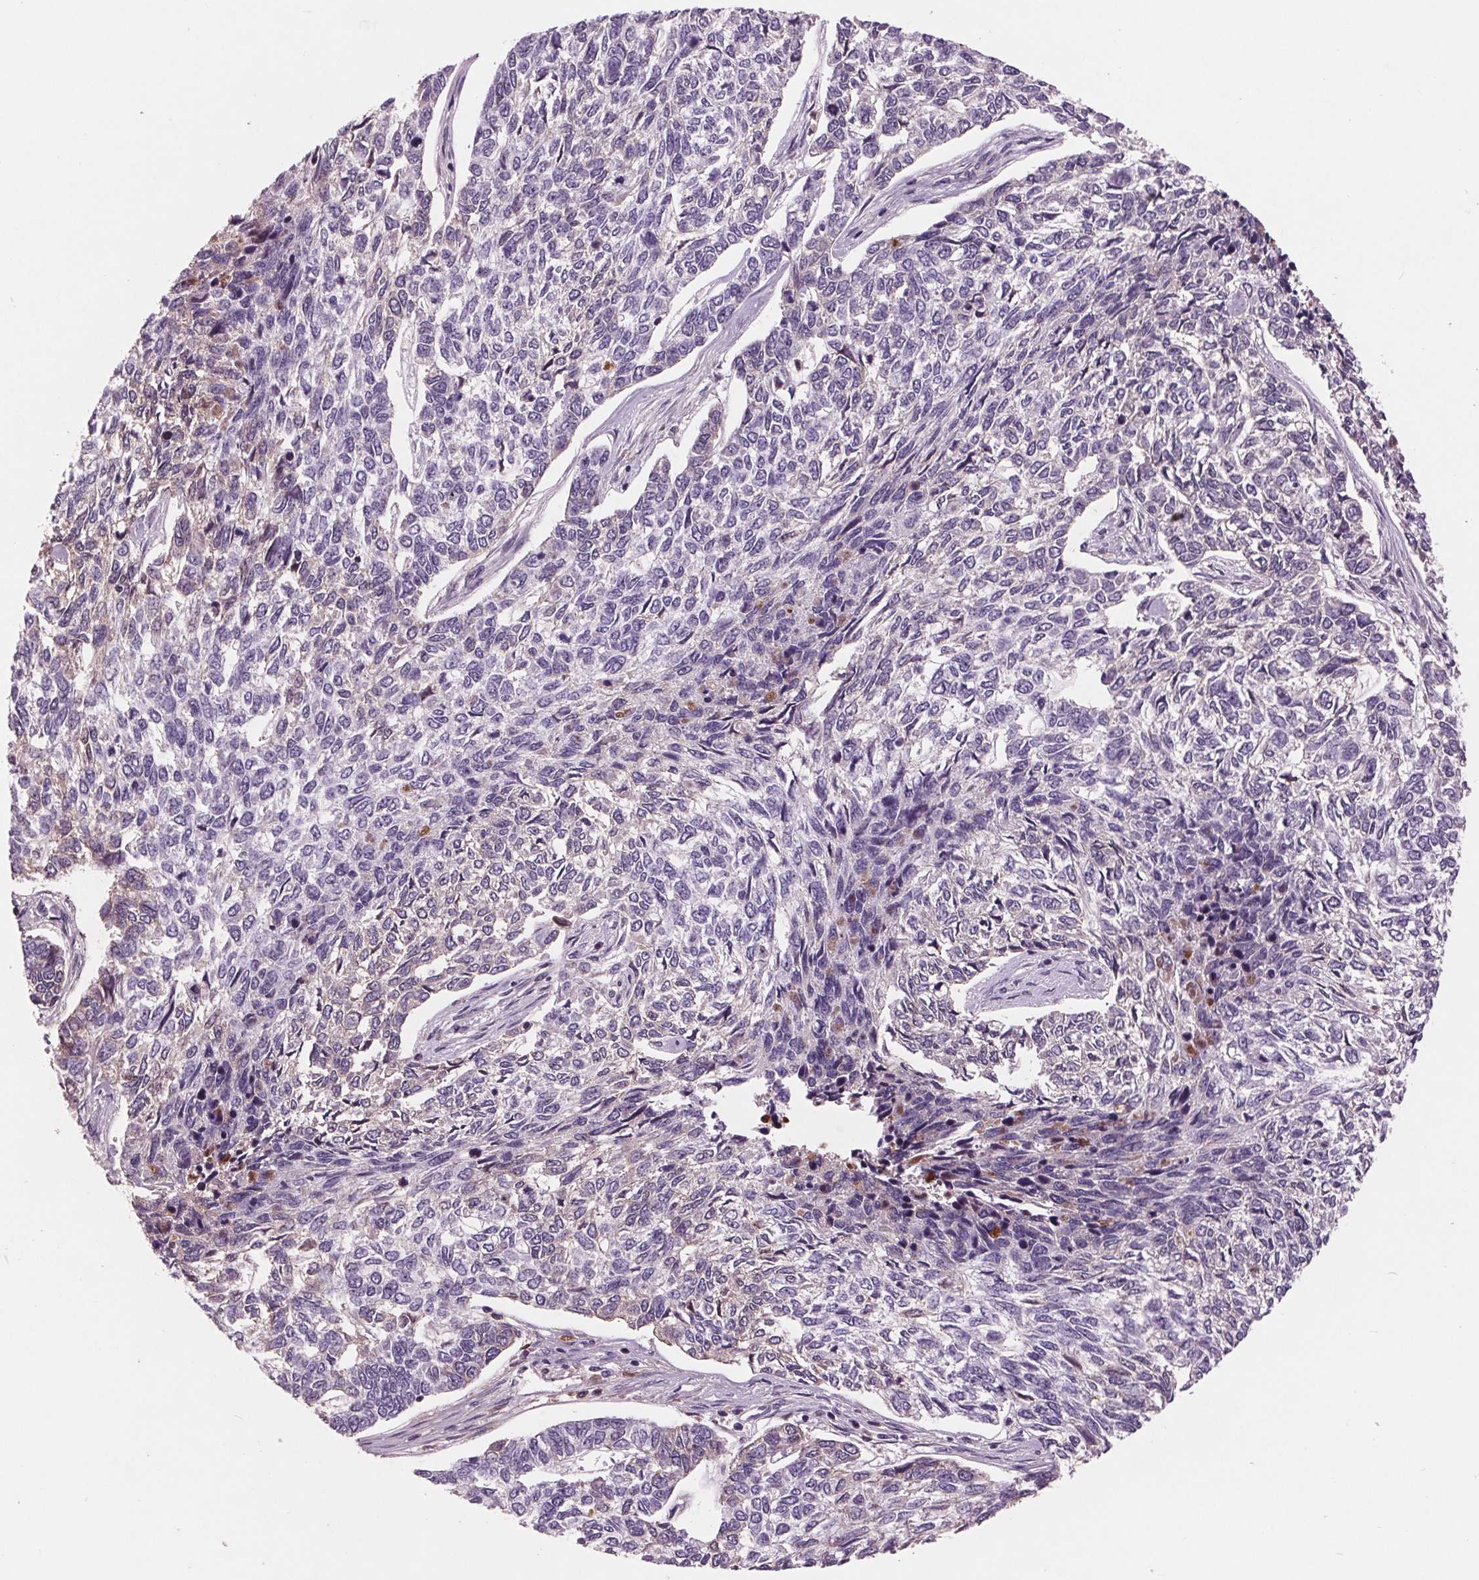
{"staining": {"intensity": "negative", "quantity": "none", "location": "none"}, "tissue": "skin cancer", "cell_type": "Tumor cells", "image_type": "cancer", "snomed": [{"axis": "morphology", "description": "Basal cell carcinoma"}, {"axis": "topography", "description": "Skin"}], "caption": "This histopathology image is of skin basal cell carcinoma stained with immunohistochemistry (IHC) to label a protein in brown with the nuclei are counter-stained blue. There is no positivity in tumor cells.", "gene": "C6", "patient": {"sex": "female", "age": 65}}